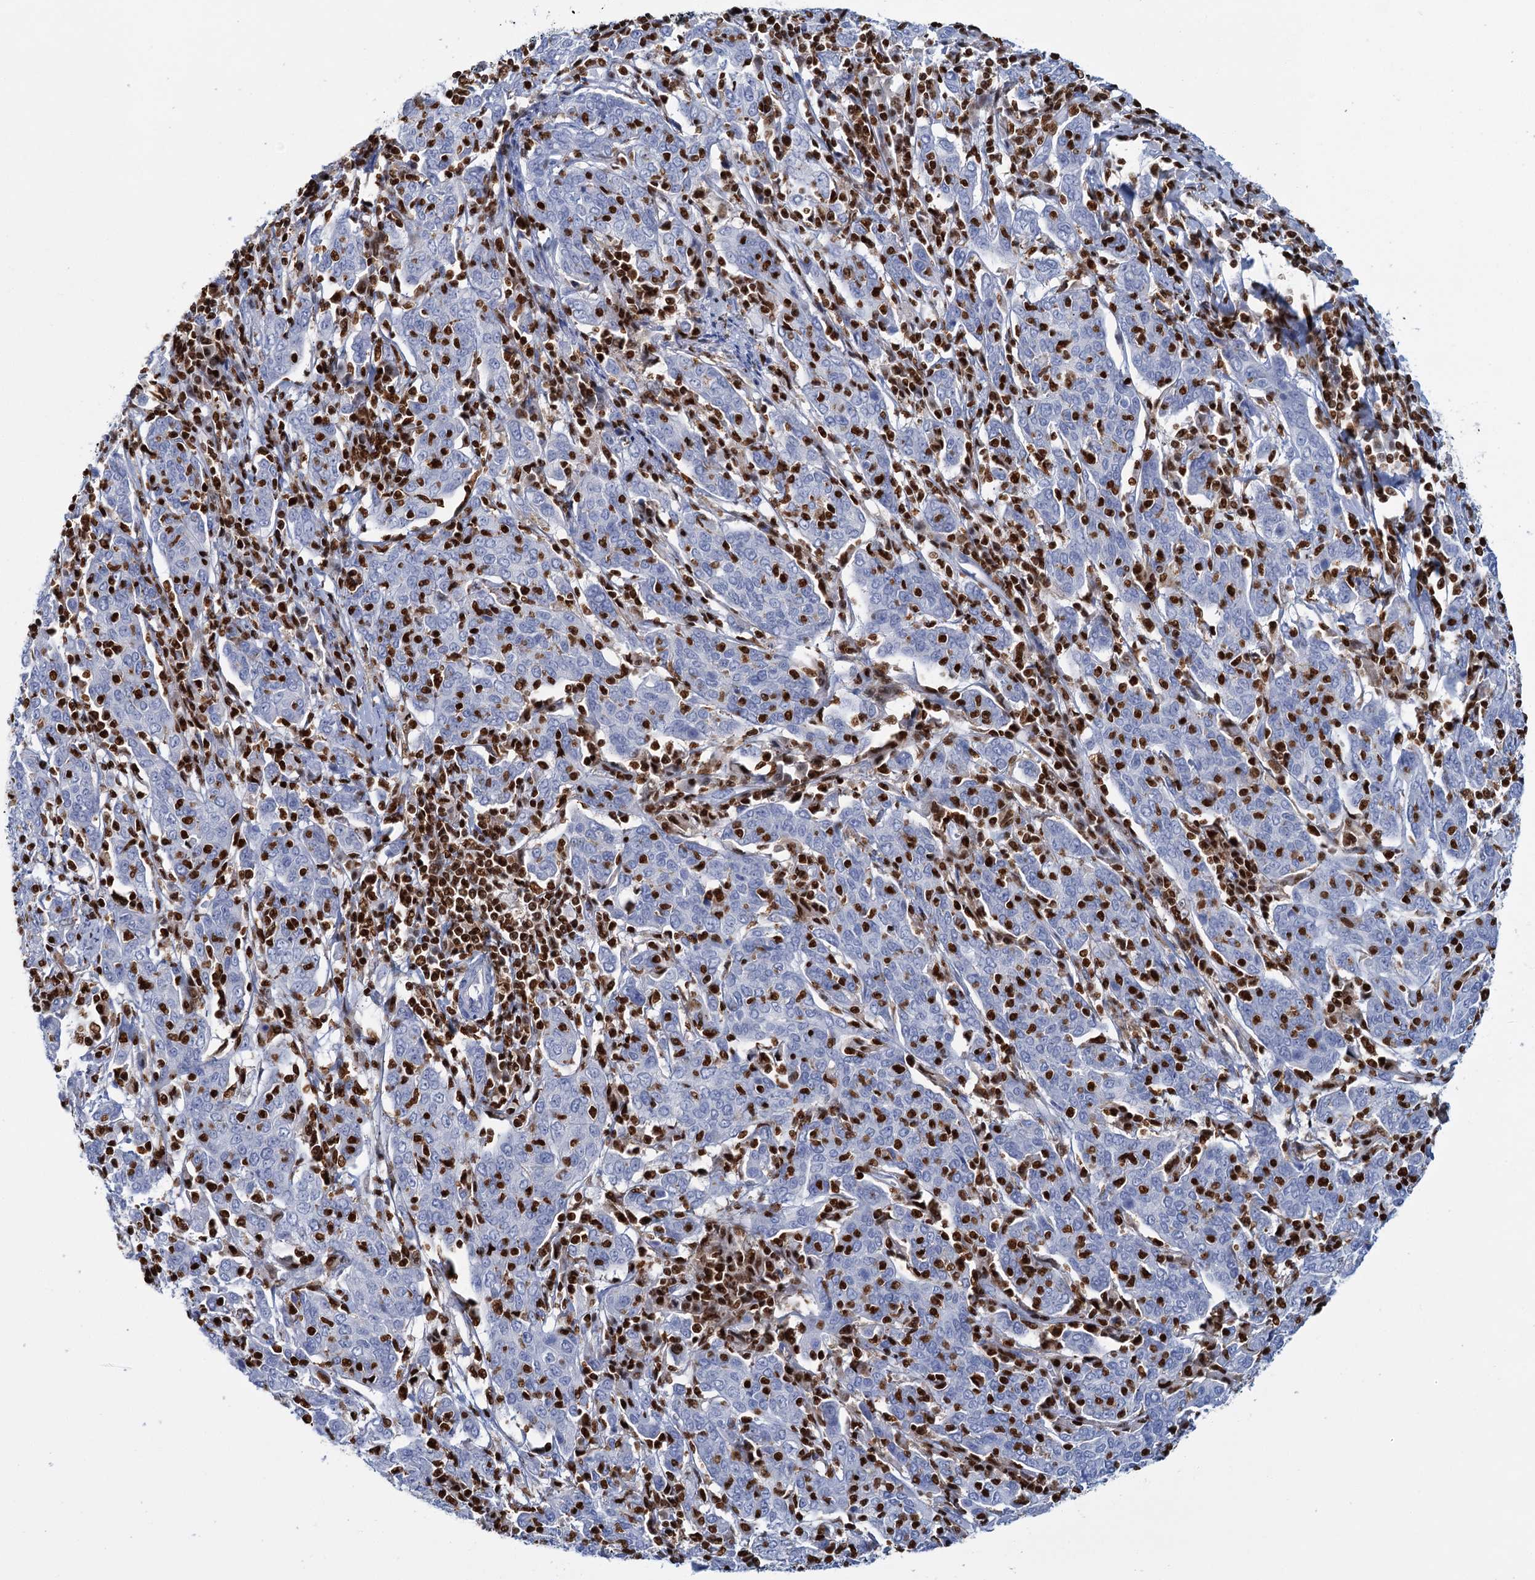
{"staining": {"intensity": "negative", "quantity": "none", "location": "none"}, "tissue": "cervical cancer", "cell_type": "Tumor cells", "image_type": "cancer", "snomed": [{"axis": "morphology", "description": "Squamous cell carcinoma, NOS"}, {"axis": "topography", "description": "Cervix"}], "caption": "Tumor cells show no significant positivity in cervical squamous cell carcinoma.", "gene": "CELF2", "patient": {"sex": "female", "age": 67}}